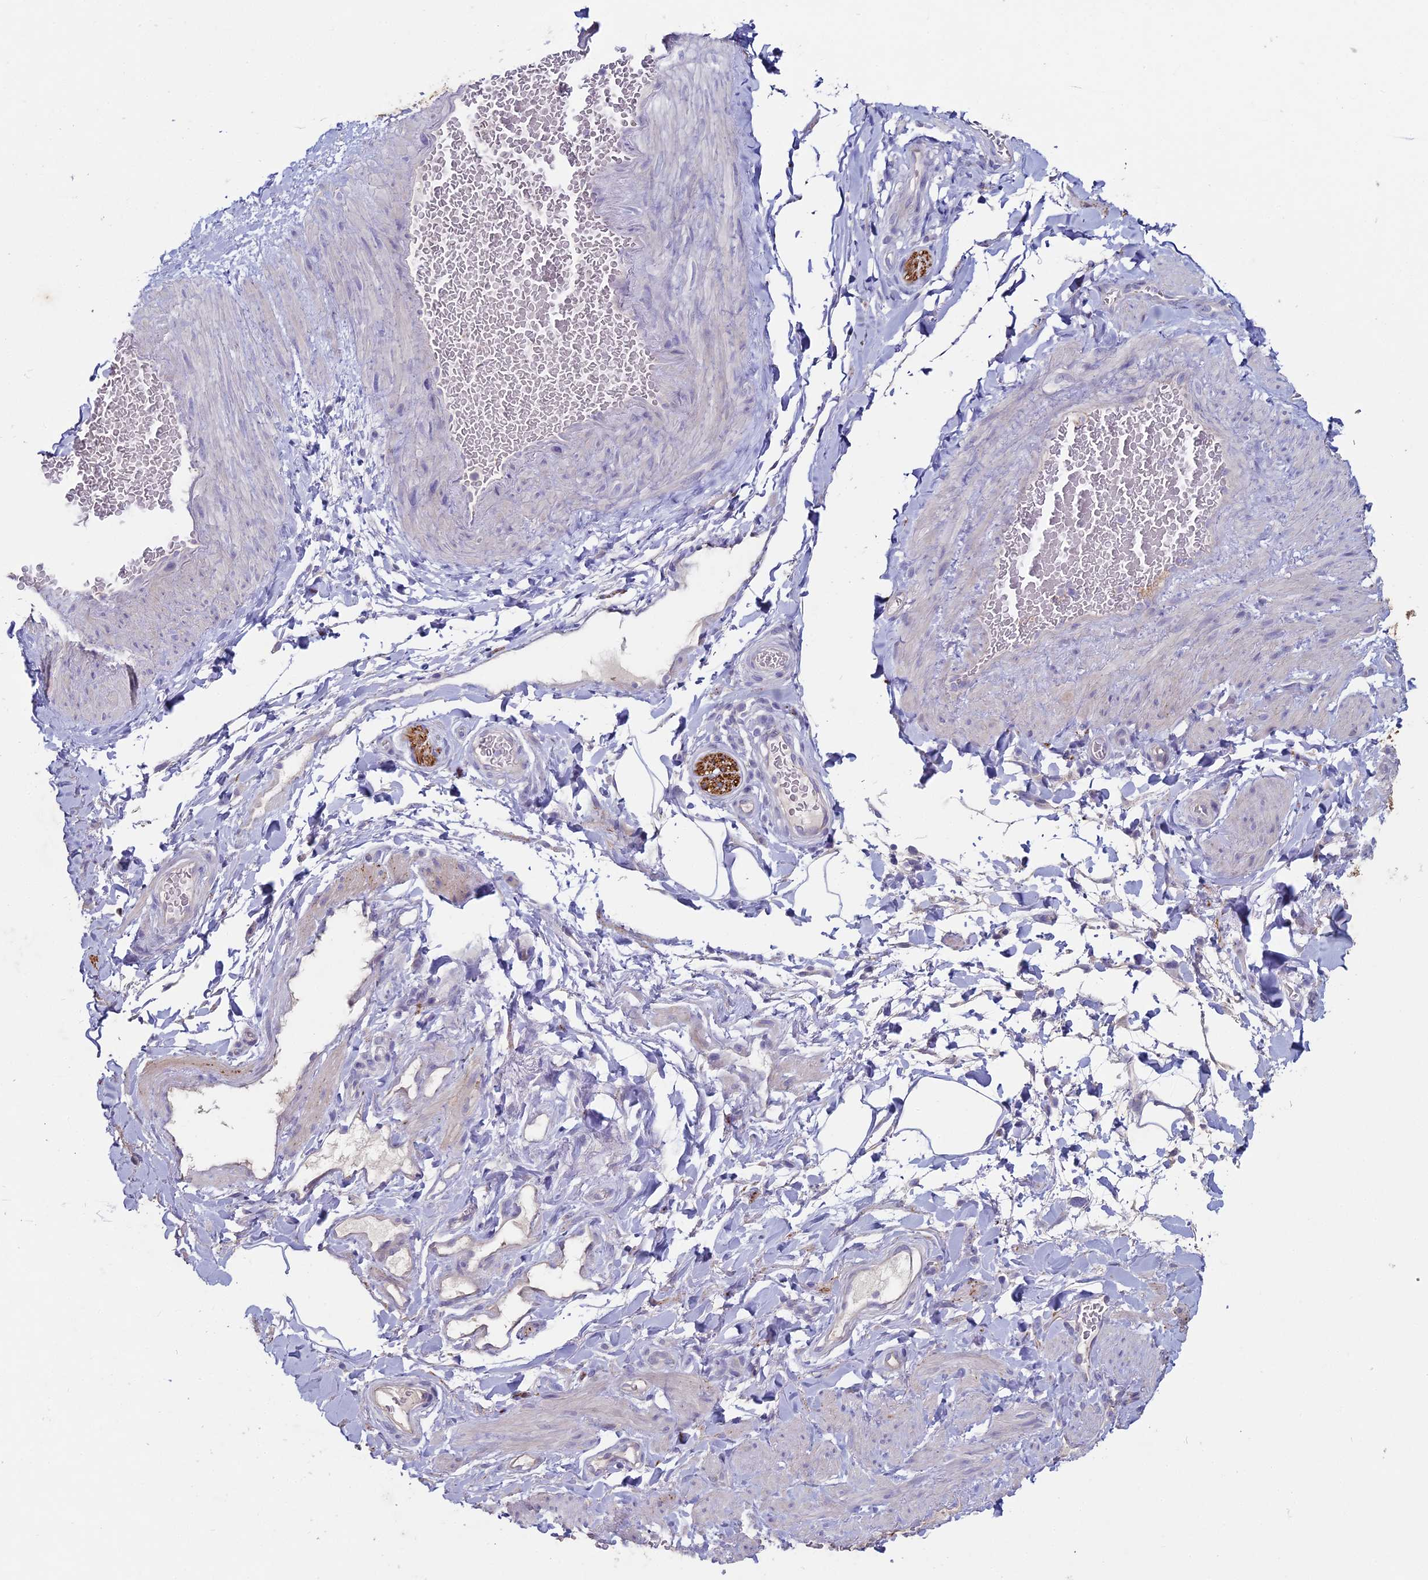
{"staining": {"intensity": "negative", "quantity": "none", "location": "none"}, "tissue": "adipose tissue", "cell_type": "Adipocytes", "image_type": "normal", "snomed": [{"axis": "morphology", "description": "Normal tissue, NOS"}, {"axis": "topography", "description": "Soft tissue"}, {"axis": "topography", "description": "Vascular tissue"}], "caption": "Immunohistochemistry (IHC) histopathology image of unremarkable adipose tissue stained for a protein (brown), which demonstrates no expression in adipocytes. (Immunohistochemistry, brightfield microscopy, high magnification).", "gene": "NCAM1", "patient": {"sex": "male", "age": 54}}